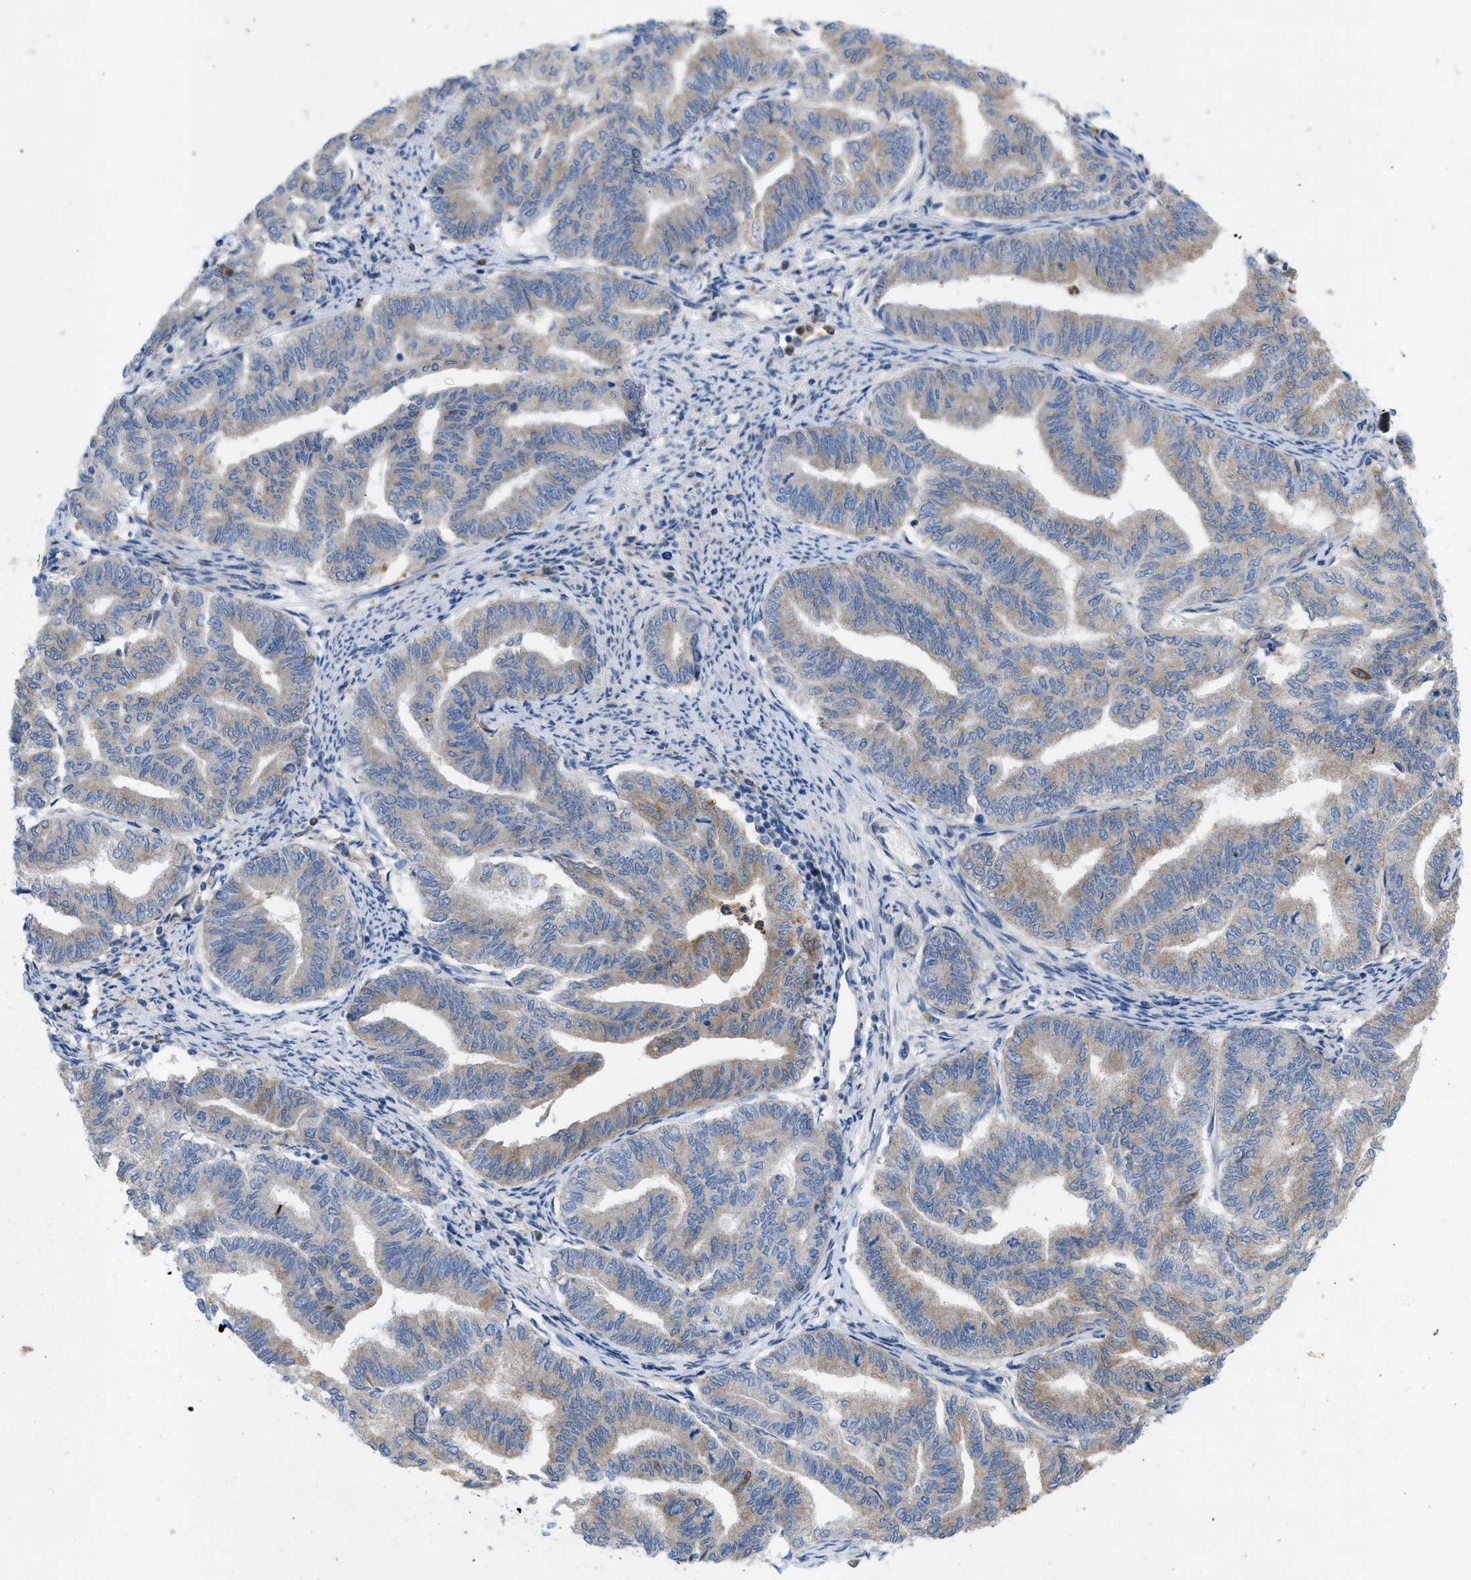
{"staining": {"intensity": "weak", "quantity": "25%-75%", "location": "cytoplasmic/membranous"}, "tissue": "endometrial cancer", "cell_type": "Tumor cells", "image_type": "cancer", "snomed": [{"axis": "morphology", "description": "Adenocarcinoma, NOS"}, {"axis": "topography", "description": "Endometrium"}], "caption": "Protein staining by immunohistochemistry exhibits weak cytoplasmic/membranous expression in about 25%-75% of tumor cells in adenocarcinoma (endometrial).", "gene": "PLPPR5", "patient": {"sex": "female", "age": 79}}